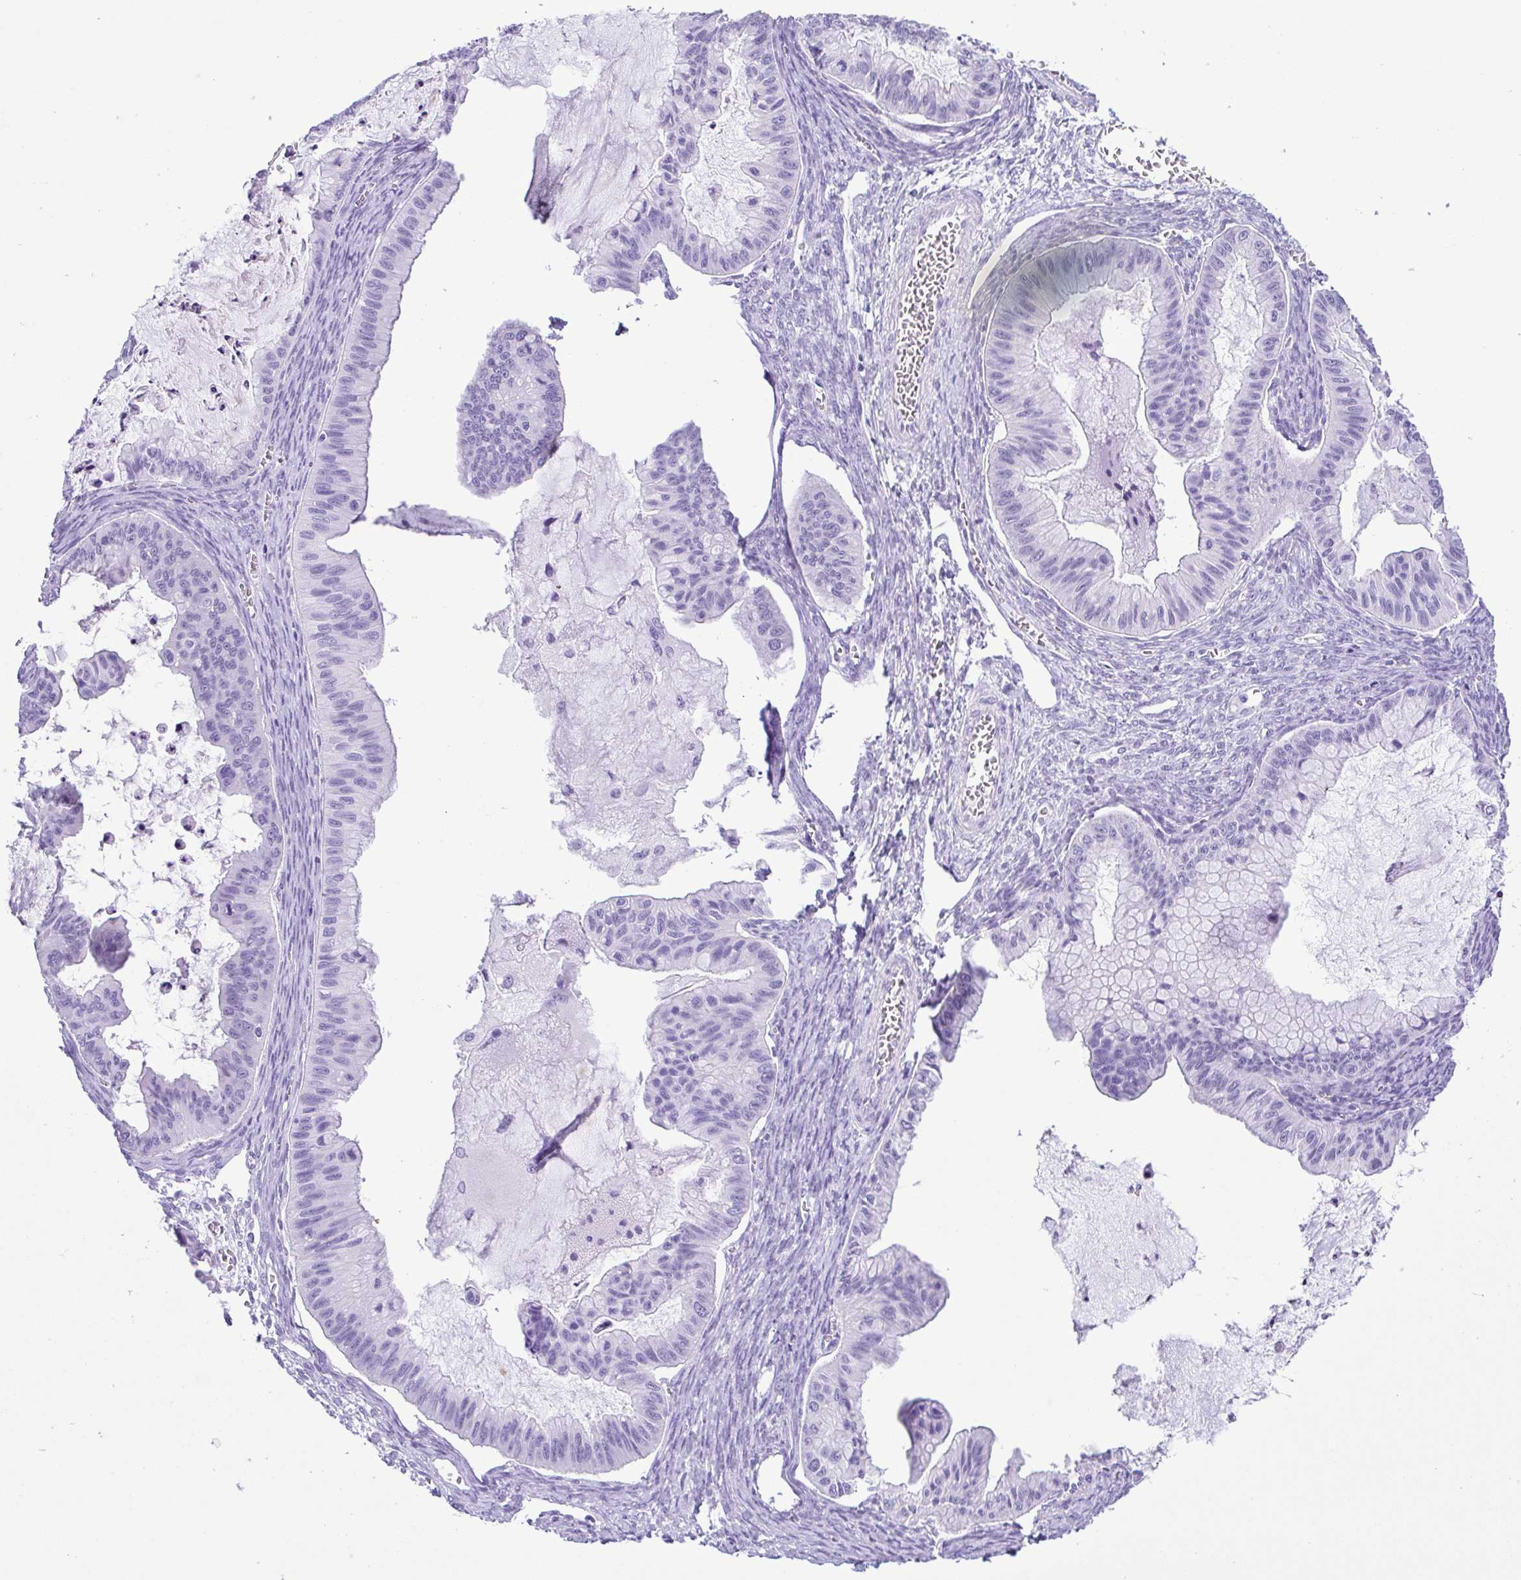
{"staining": {"intensity": "negative", "quantity": "none", "location": "none"}, "tissue": "ovarian cancer", "cell_type": "Tumor cells", "image_type": "cancer", "snomed": [{"axis": "morphology", "description": "Cystadenocarcinoma, mucinous, NOS"}, {"axis": "topography", "description": "Ovary"}], "caption": "DAB (3,3'-diaminobenzidine) immunohistochemical staining of human mucinous cystadenocarcinoma (ovarian) reveals no significant staining in tumor cells. (Brightfield microscopy of DAB (3,3'-diaminobenzidine) immunohistochemistry at high magnification).", "gene": "OVGP1", "patient": {"sex": "female", "age": 72}}